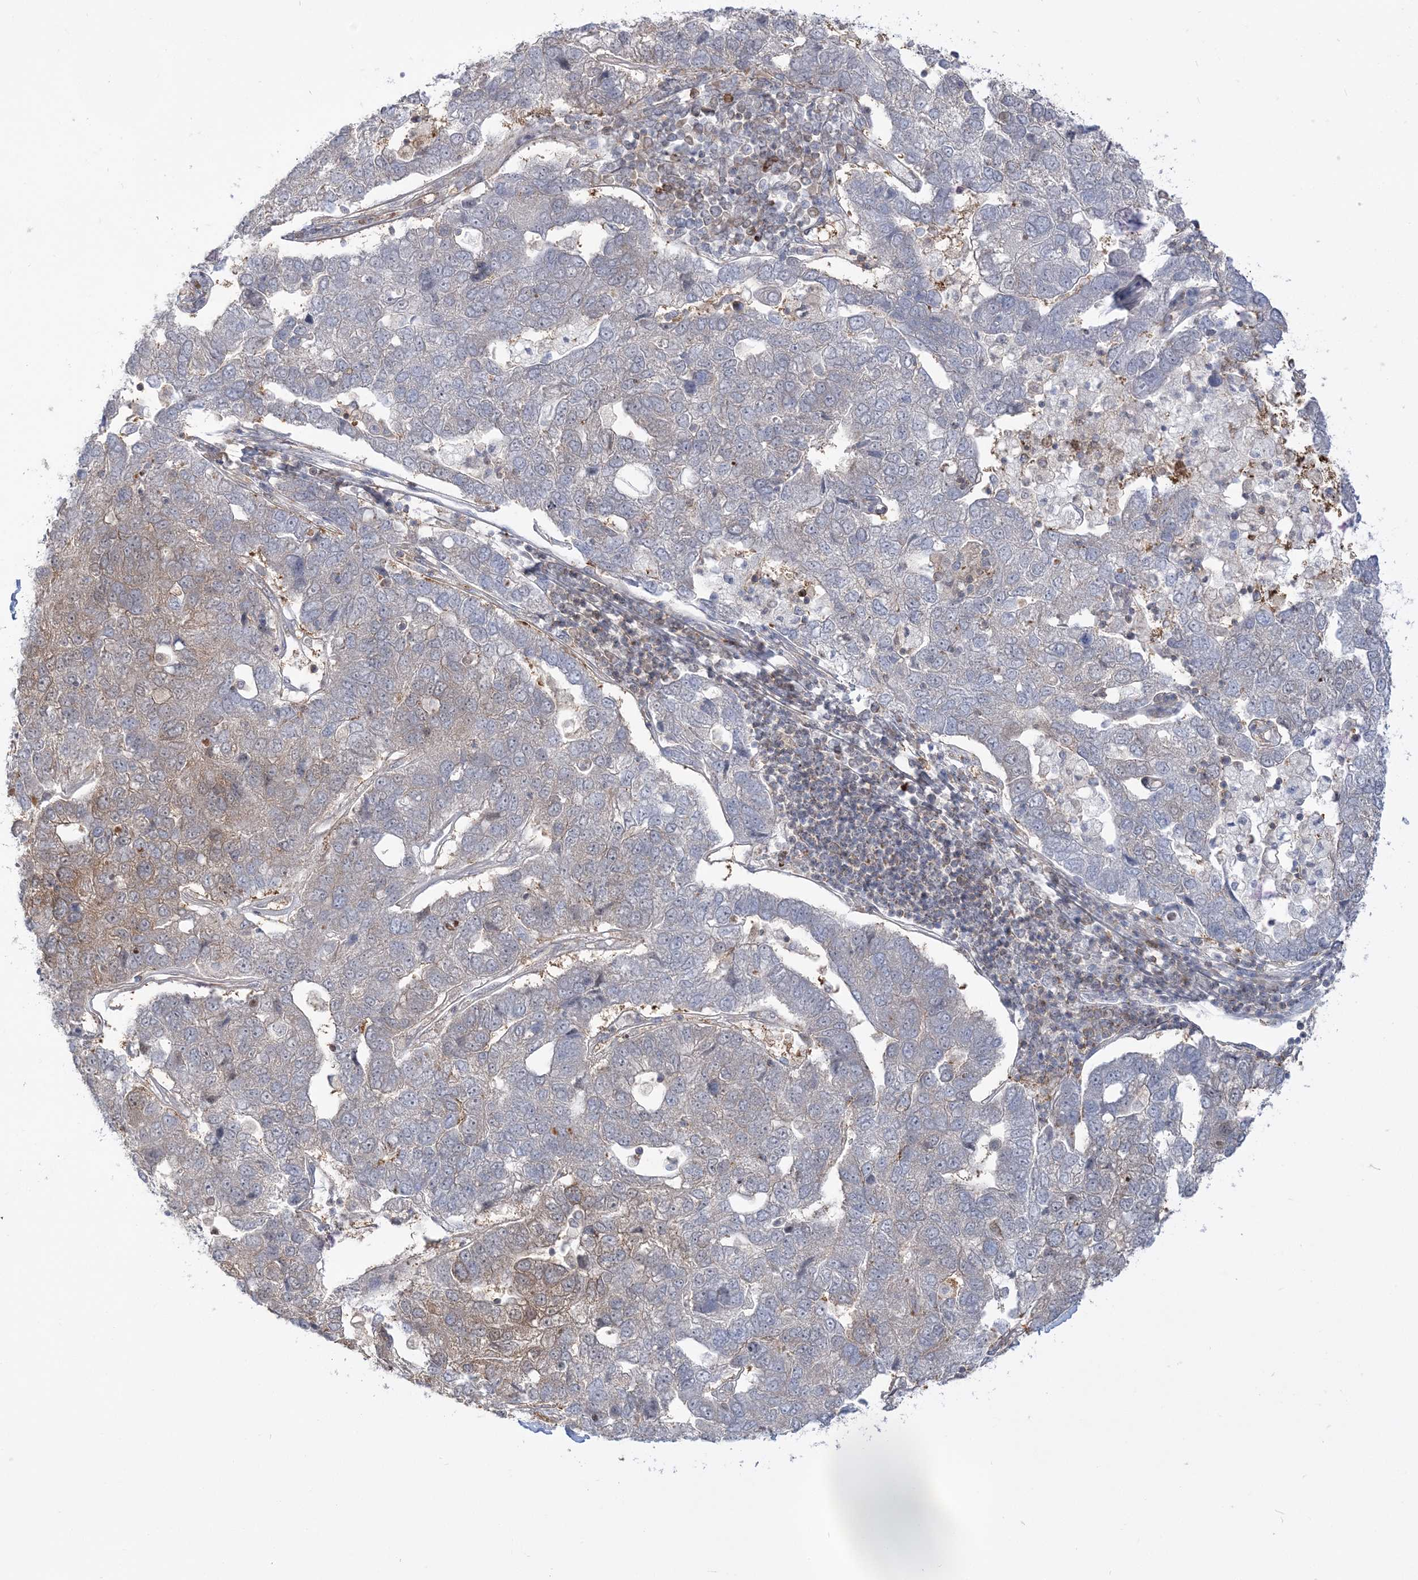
{"staining": {"intensity": "weak", "quantity": "<25%", "location": "cytoplasmic/membranous"}, "tissue": "pancreatic cancer", "cell_type": "Tumor cells", "image_type": "cancer", "snomed": [{"axis": "morphology", "description": "Adenocarcinoma, NOS"}, {"axis": "topography", "description": "Pancreas"}], "caption": "Protein analysis of pancreatic adenocarcinoma reveals no significant positivity in tumor cells.", "gene": "THADA", "patient": {"sex": "female", "age": 61}}